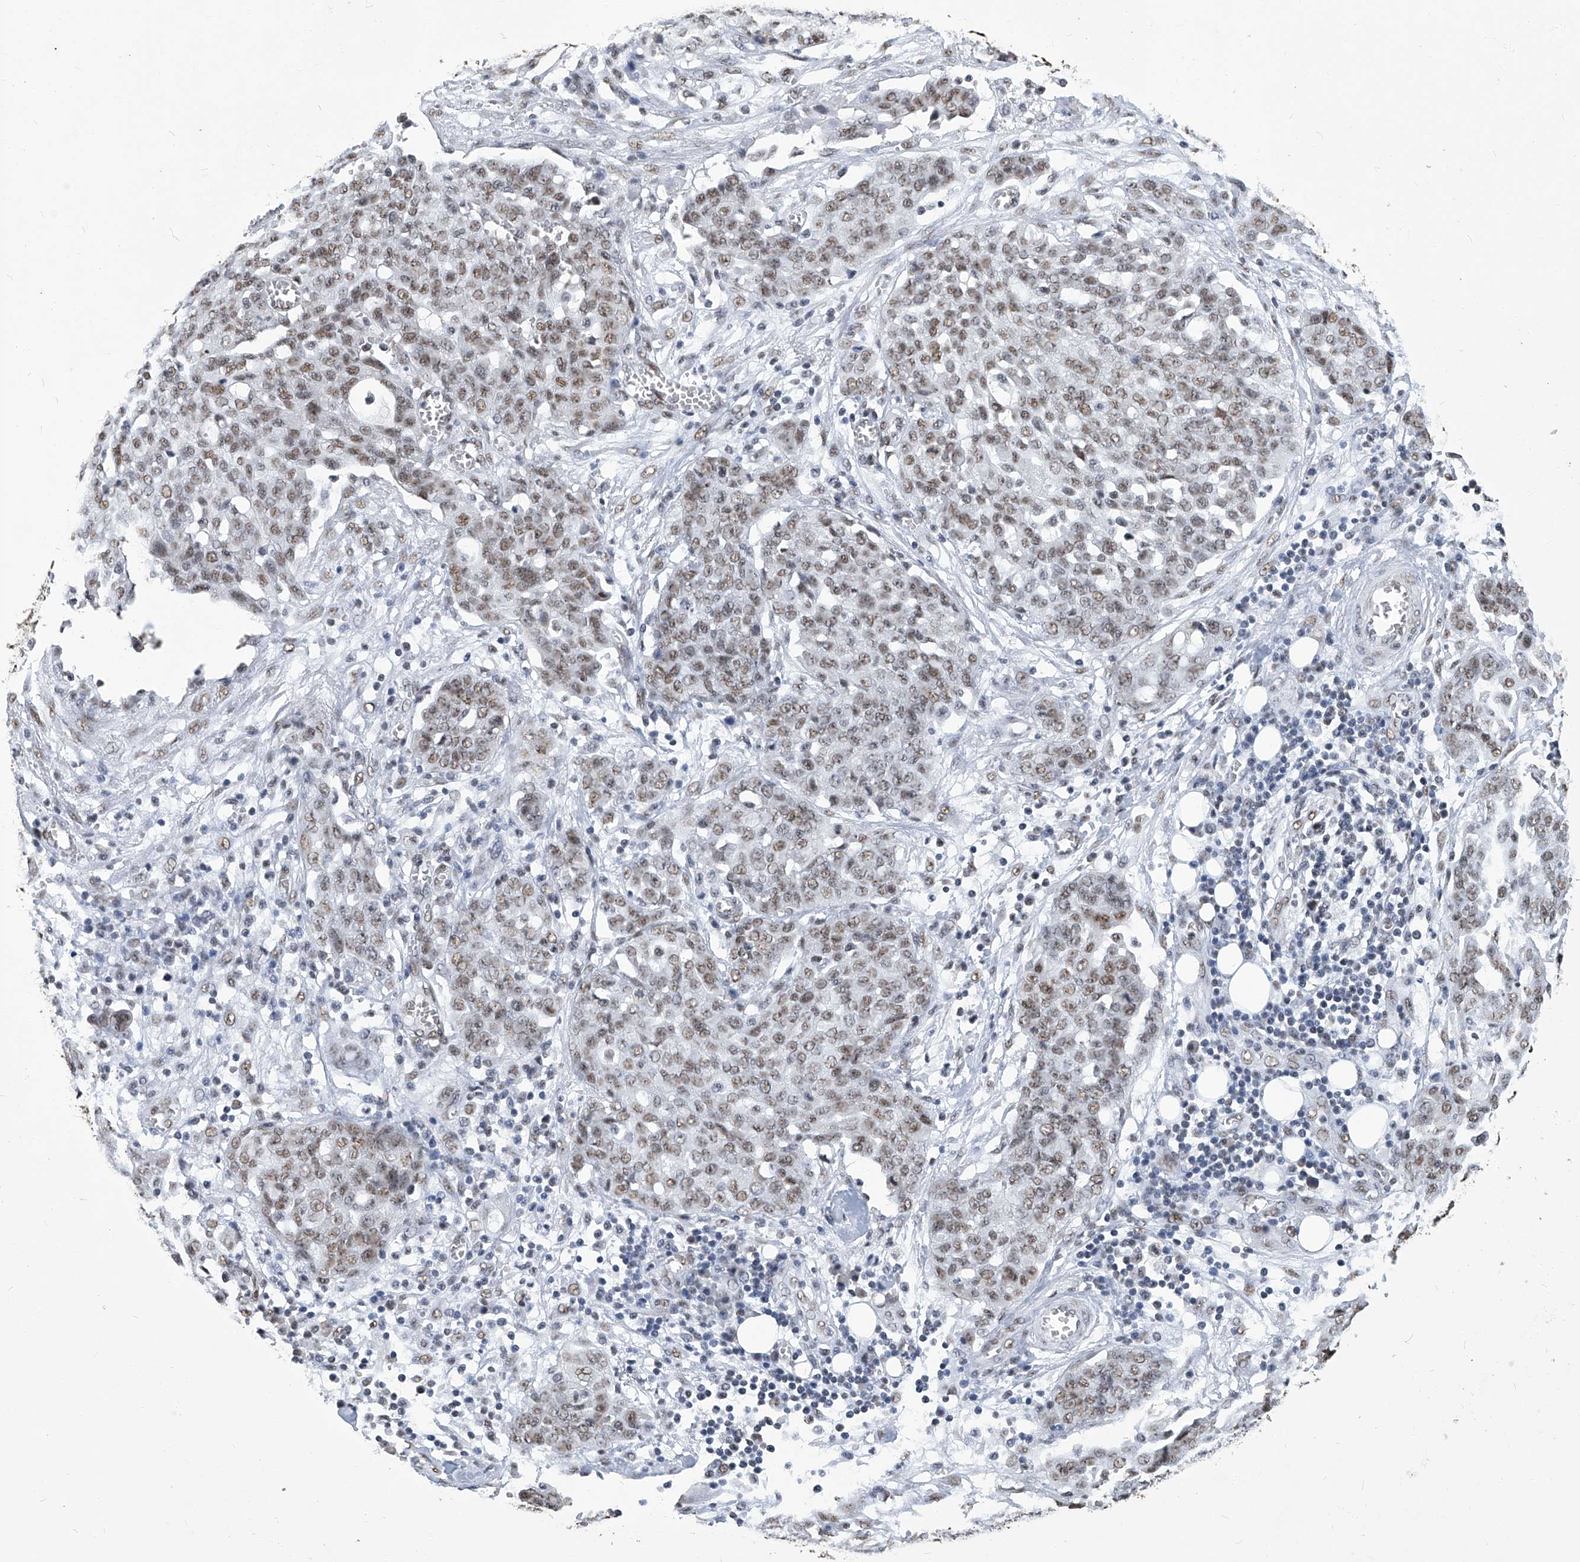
{"staining": {"intensity": "weak", "quantity": ">75%", "location": "nuclear"}, "tissue": "ovarian cancer", "cell_type": "Tumor cells", "image_type": "cancer", "snomed": [{"axis": "morphology", "description": "Cystadenocarcinoma, serous, NOS"}, {"axis": "topography", "description": "Soft tissue"}, {"axis": "topography", "description": "Ovary"}], "caption": "Ovarian serous cystadenocarcinoma tissue shows weak nuclear expression in about >75% of tumor cells", "gene": "HBP1", "patient": {"sex": "female", "age": 57}}